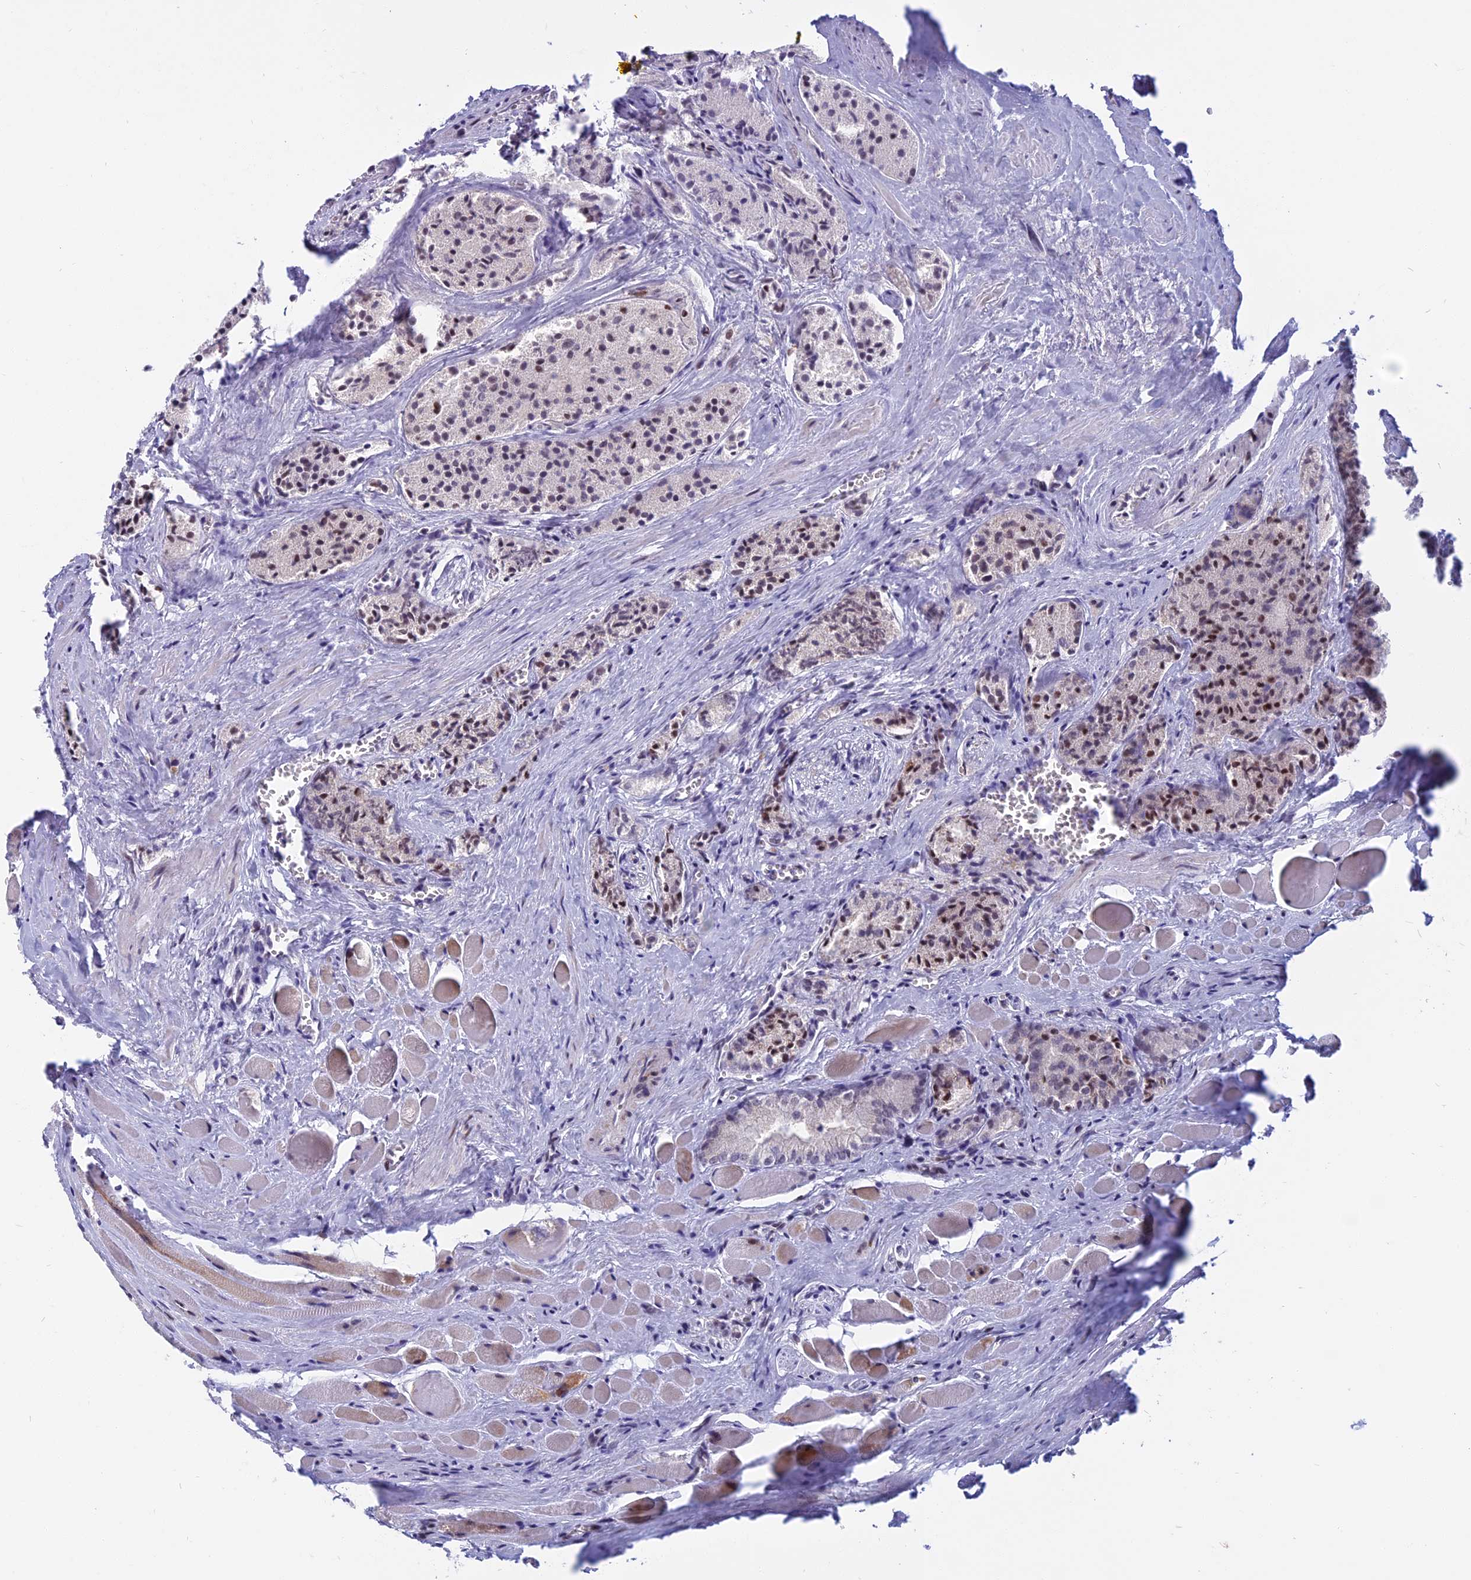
{"staining": {"intensity": "moderate", "quantity": "<25%", "location": "nuclear"}, "tissue": "prostate cancer", "cell_type": "Tumor cells", "image_type": "cancer", "snomed": [{"axis": "morphology", "description": "Adenocarcinoma, Low grade"}, {"axis": "topography", "description": "Prostate"}], "caption": "Human prostate cancer stained for a protein (brown) demonstrates moderate nuclear positive expression in about <25% of tumor cells.", "gene": "CDC7", "patient": {"sex": "male", "age": 60}}